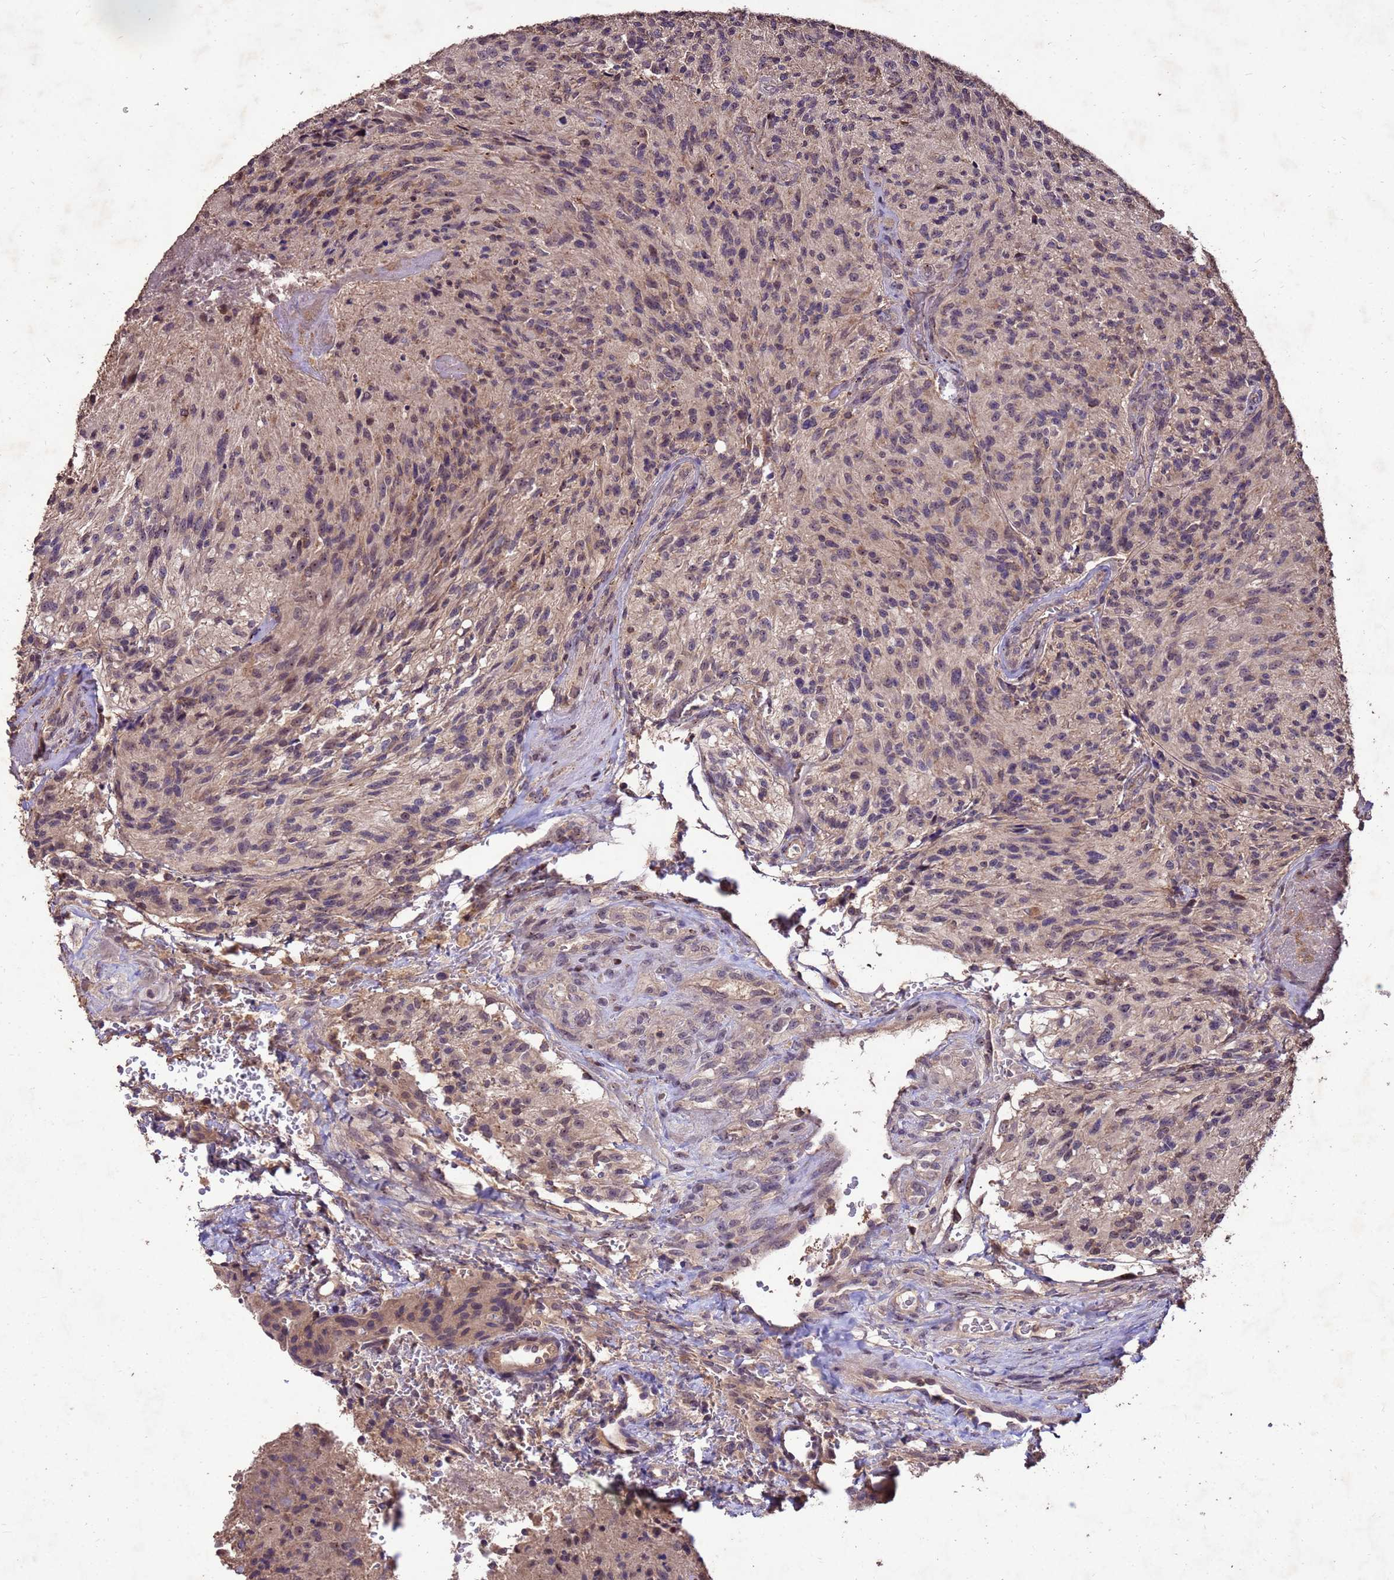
{"staining": {"intensity": "weak", "quantity": "25%-75%", "location": "cytoplasmic/membranous,nuclear"}, "tissue": "glioma", "cell_type": "Tumor cells", "image_type": "cancer", "snomed": [{"axis": "morphology", "description": "Normal tissue, NOS"}, {"axis": "morphology", "description": "Glioma, malignant, High grade"}, {"axis": "topography", "description": "Cerebral cortex"}], "caption": "The histopathology image exhibits a brown stain indicating the presence of a protein in the cytoplasmic/membranous and nuclear of tumor cells in glioma.", "gene": "TOR4A", "patient": {"sex": "male", "age": 56}}